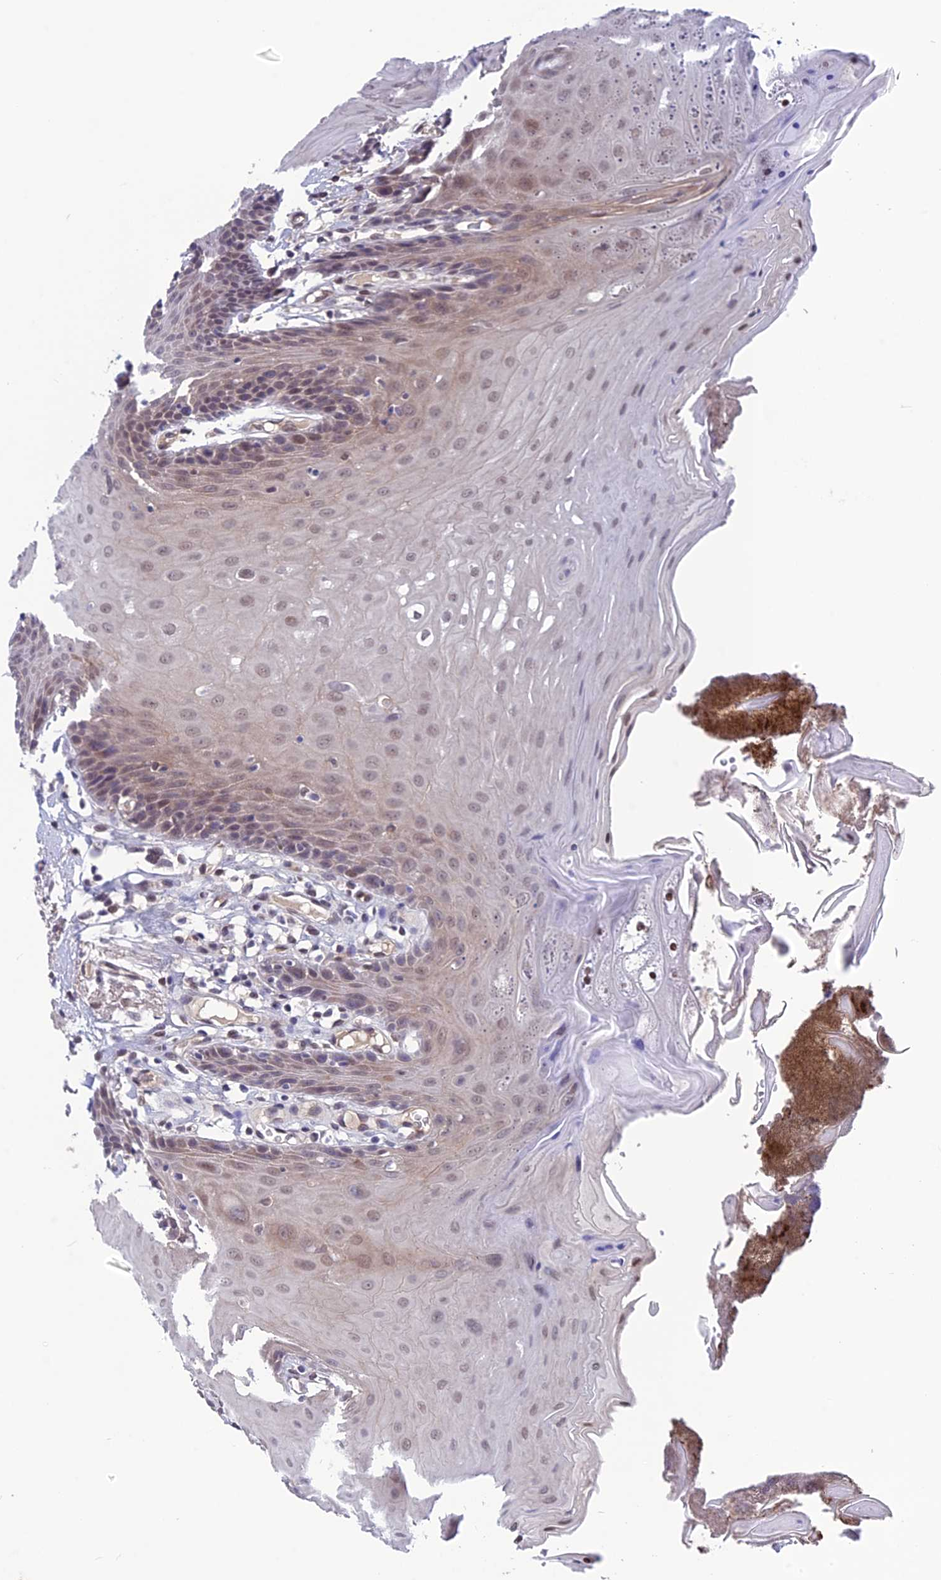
{"staining": {"intensity": "weak", "quantity": "25%-75%", "location": "nuclear"}, "tissue": "oral mucosa", "cell_type": "Squamous epithelial cells", "image_type": "normal", "snomed": [{"axis": "morphology", "description": "Normal tissue, NOS"}, {"axis": "morphology", "description": "Squamous cell carcinoma, NOS"}, {"axis": "topography", "description": "Skeletal muscle"}, {"axis": "topography", "description": "Oral tissue"}, {"axis": "topography", "description": "Salivary gland"}, {"axis": "topography", "description": "Head-Neck"}], "caption": "Weak nuclear positivity for a protein is seen in about 25%-75% of squamous epithelial cells of normal oral mucosa using immunohistochemistry.", "gene": "FKBPL", "patient": {"sex": "male", "age": 54}}